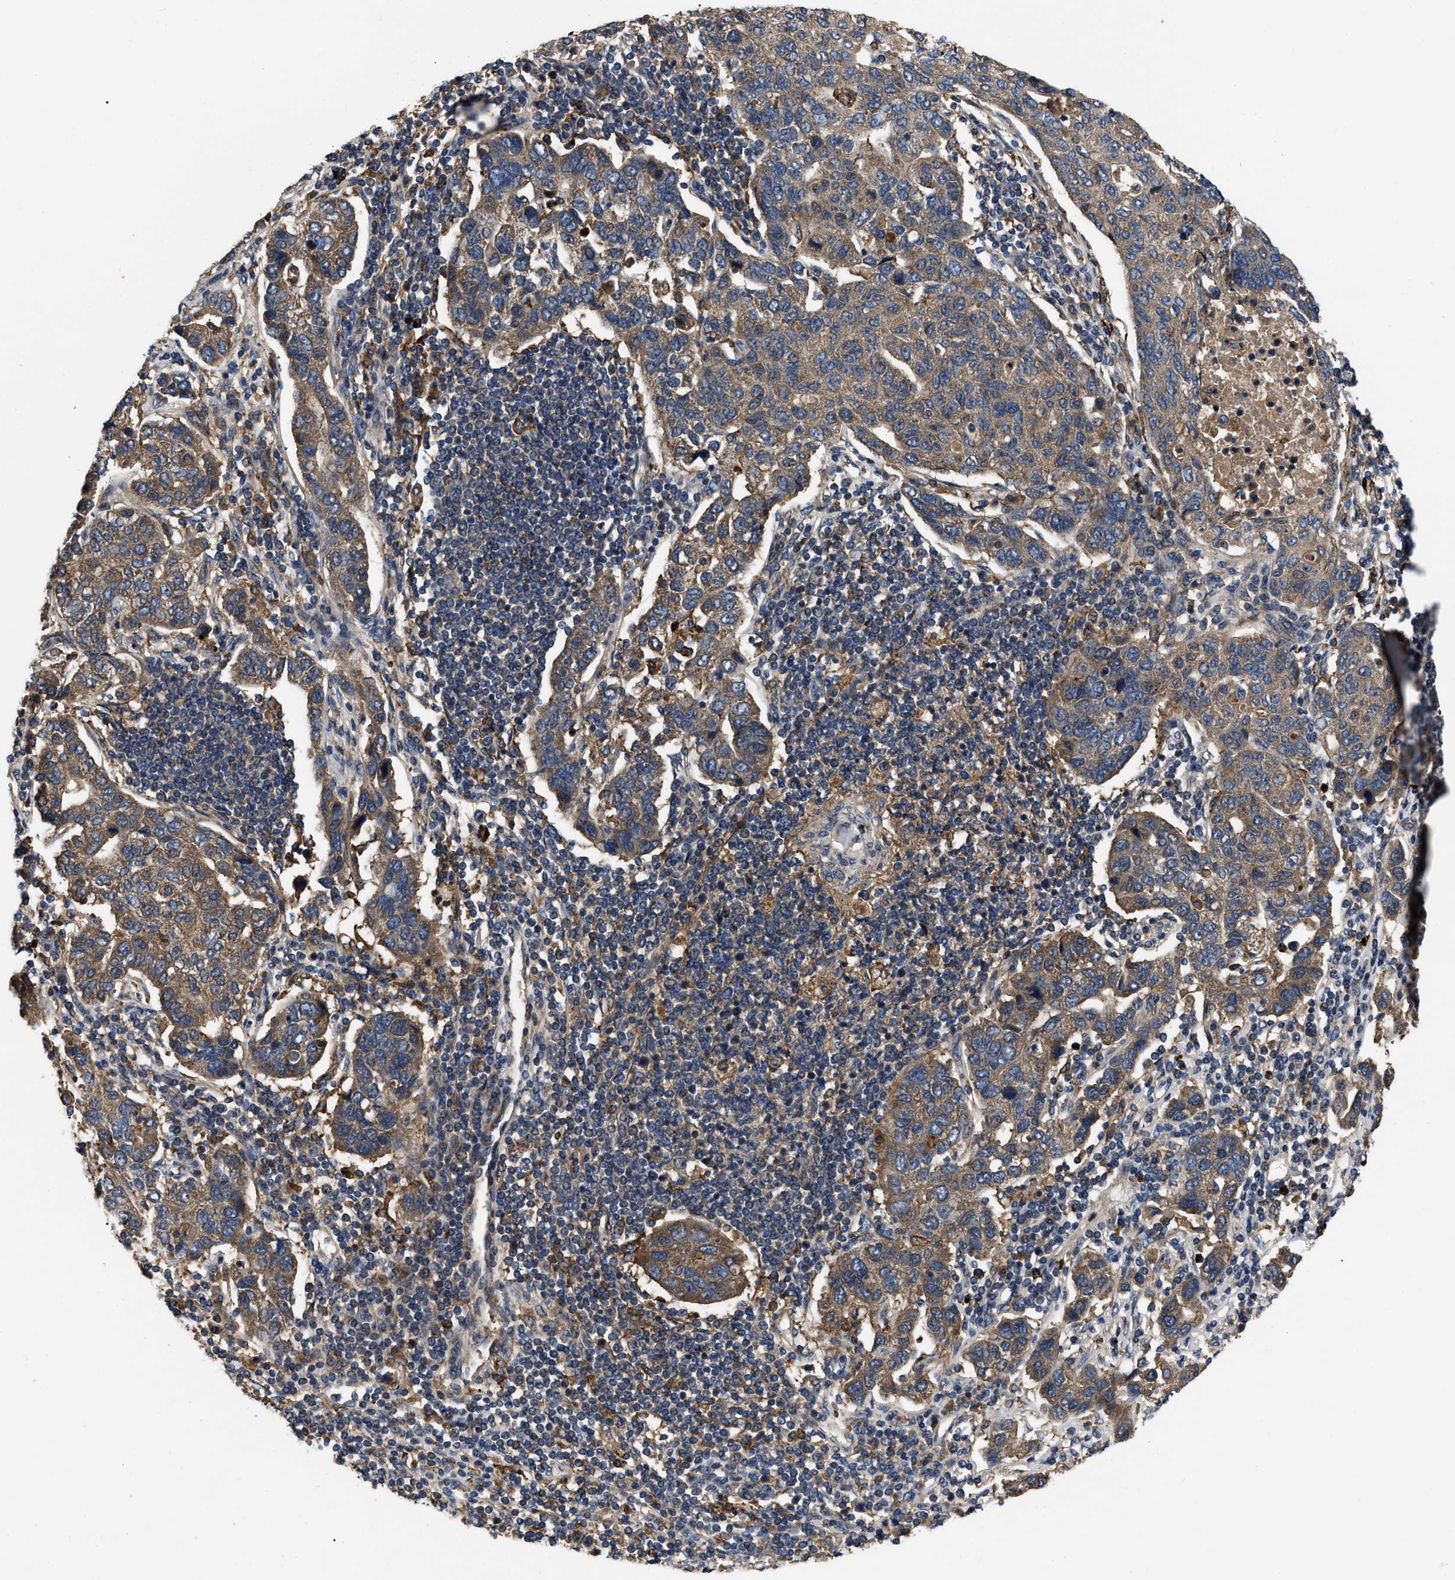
{"staining": {"intensity": "moderate", "quantity": ">75%", "location": "cytoplasmic/membranous"}, "tissue": "pancreatic cancer", "cell_type": "Tumor cells", "image_type": "cancer", "snomed": [{"axis": "morphology", "description": "Adenocarcinoma, NOS"}, {"axis": "topography", "description": "Pancreas"}], "caption": "High-magnification brightfield microscopy of pancreatic adenocarcinoma stained with DAB (brown) and counterstained with hematoxylin (blue). tumor cells exhibit moderate cytoplasmic/membranous expression is present in approximately>75% of cells. (Brightfield microscopy of DAB IHC at high magnification).", "gene": "PPWD1", "patient": {"sex": "female", "age": 61}}